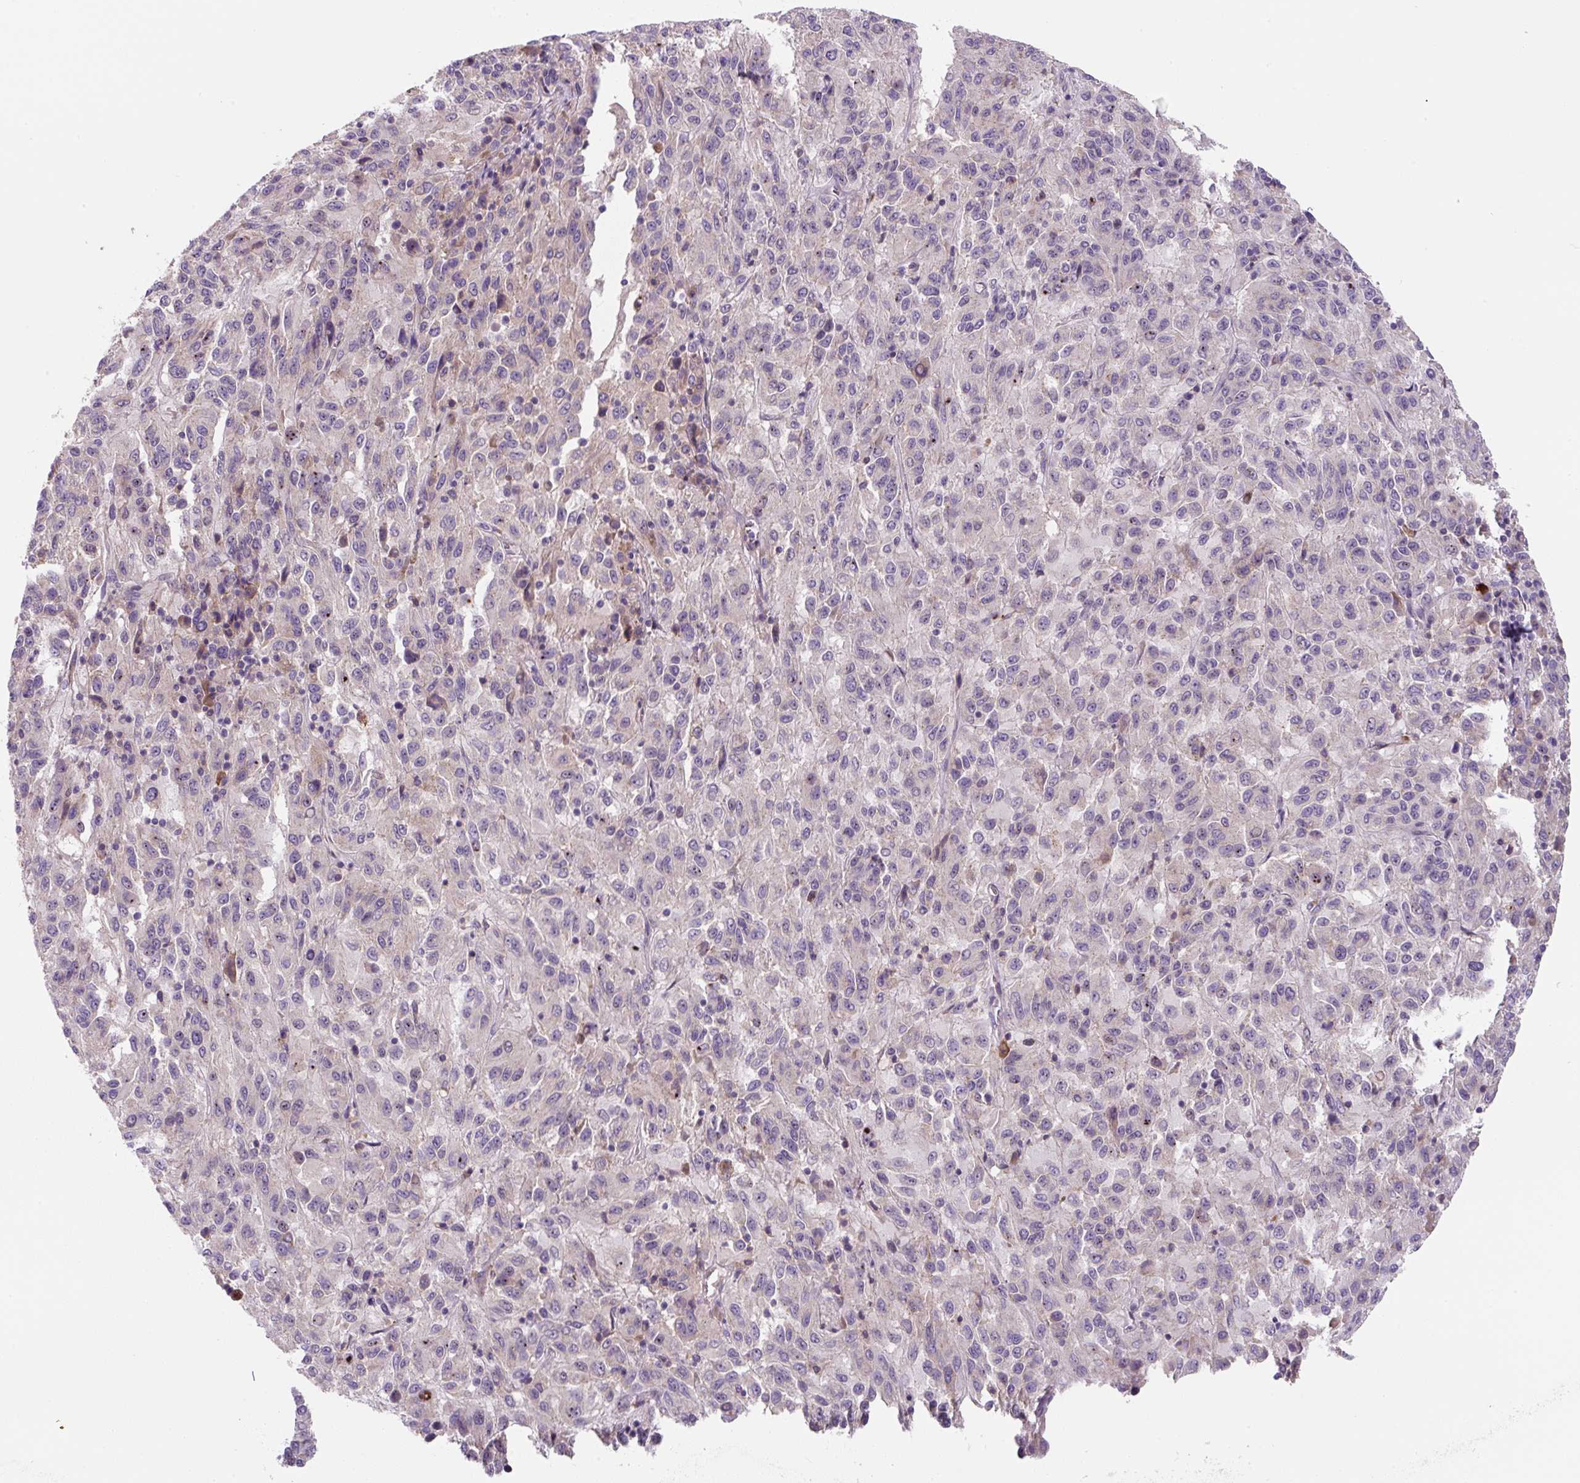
{"staining": {"intensity": "negative", "quantity": "none", "location": "none"}, "tissue": "melanoma", "cell_type": "Tumor cells", "image_type": "cancer", "snomed": [{"axis": "morphology", "description": "Malignant melanoma, Metastatic site"}, {"axis": "topography", "description": "Lung"}], "caption": "The IHC image has no significant expression in tumor cells of malignant melanoma (metastatic site) tissue.", "gene": "FZD5", "patient": {"sex": "male", "age": 64}}